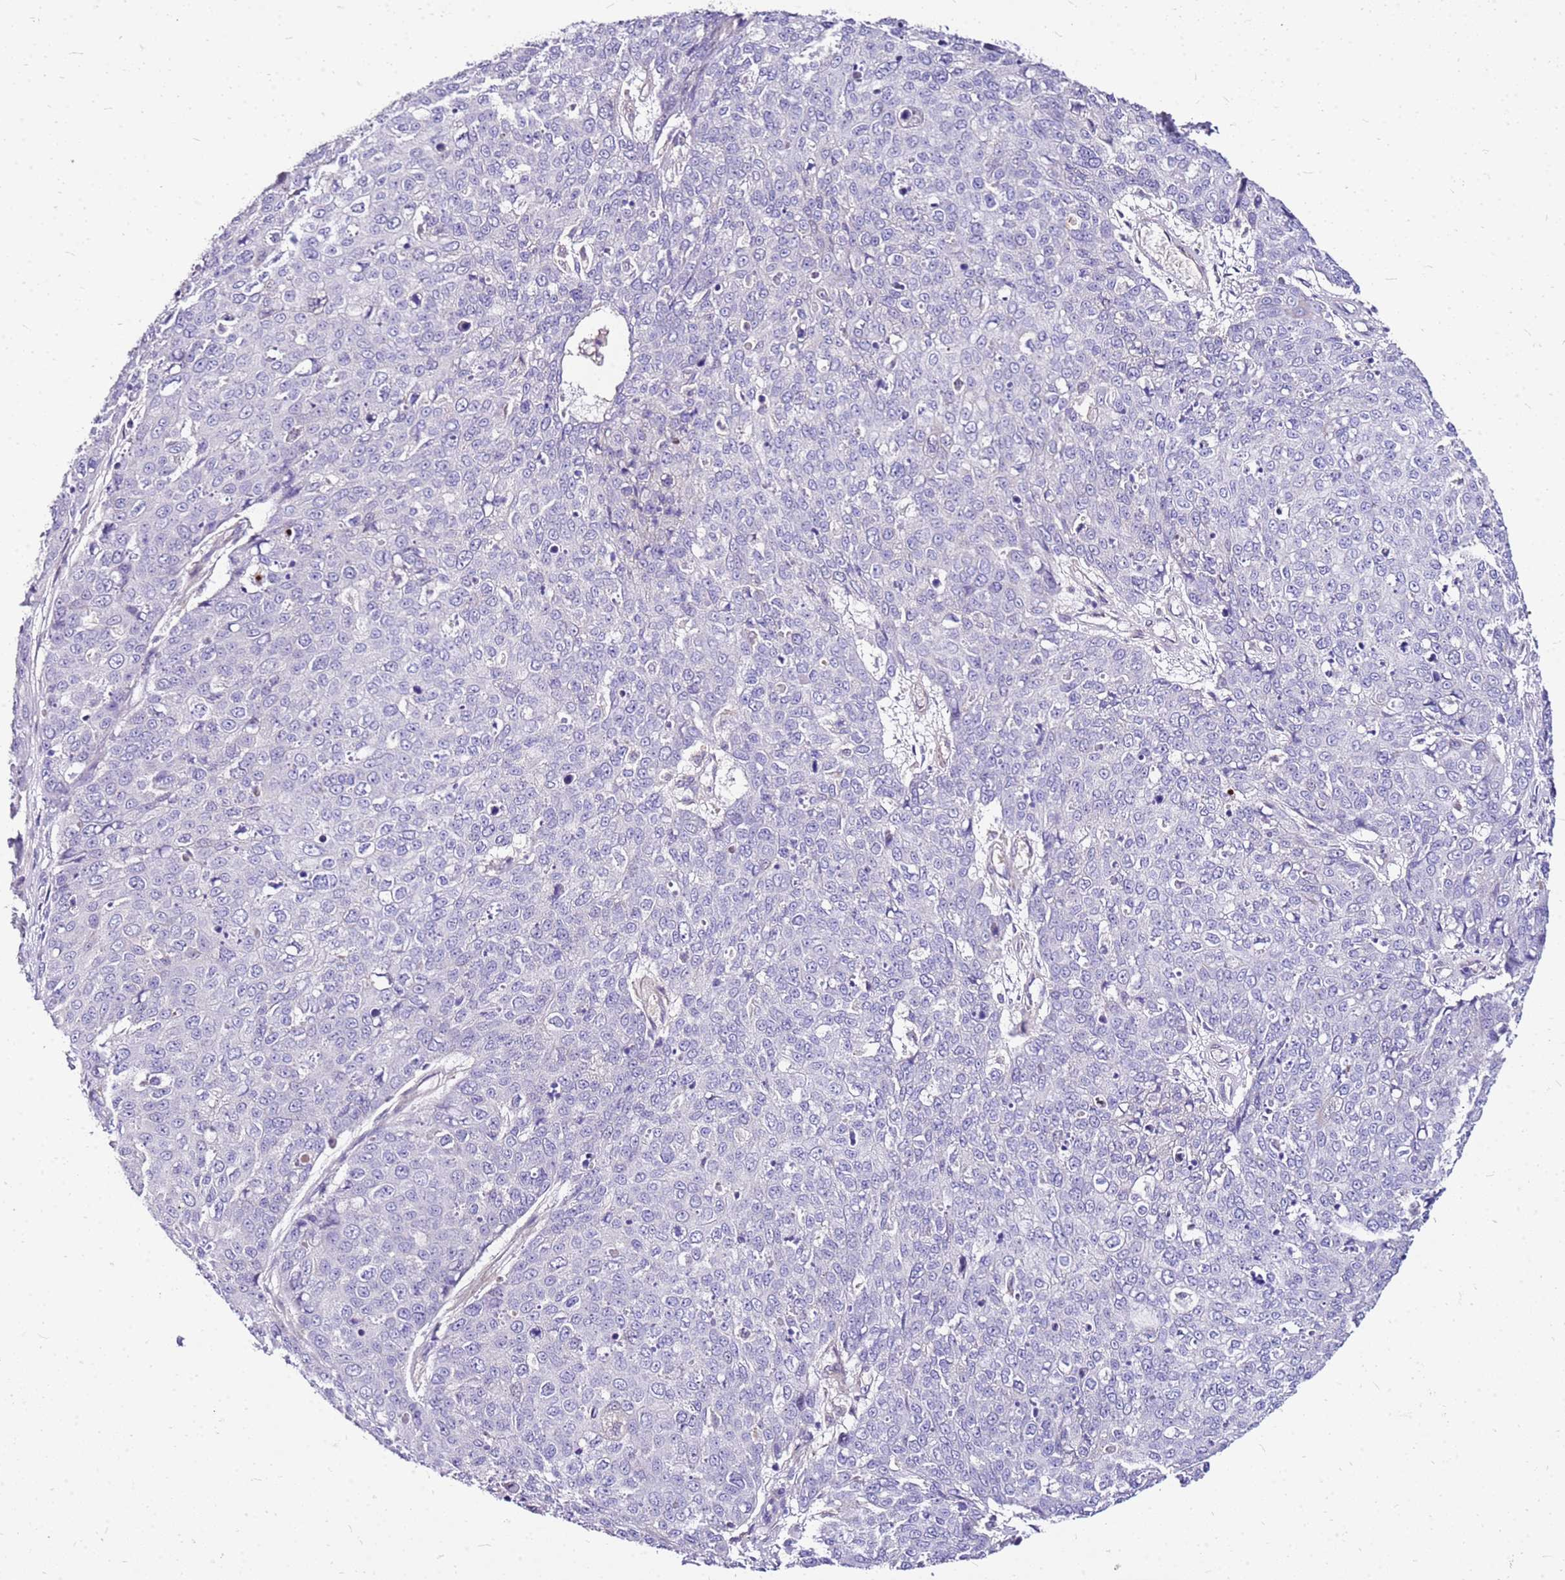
{"staining": {"intensity": "negative", "quantity": "none", "location": "none"}, "tissue": "skin cancer", "cell_type": "Tumor cells", "image_type": "cancer", "snomed": [{"axis": "morphology", "description": "Squamous cell carcinoma, NOS"}, {"axis": "topography", "description": "Skin"}], "caption": "Tumor cells are negative for brown protein staining in squamous cell carcinoma (skin).", "gene": "DCDC2B", "patient": {"sex": "male", "age": 71}}